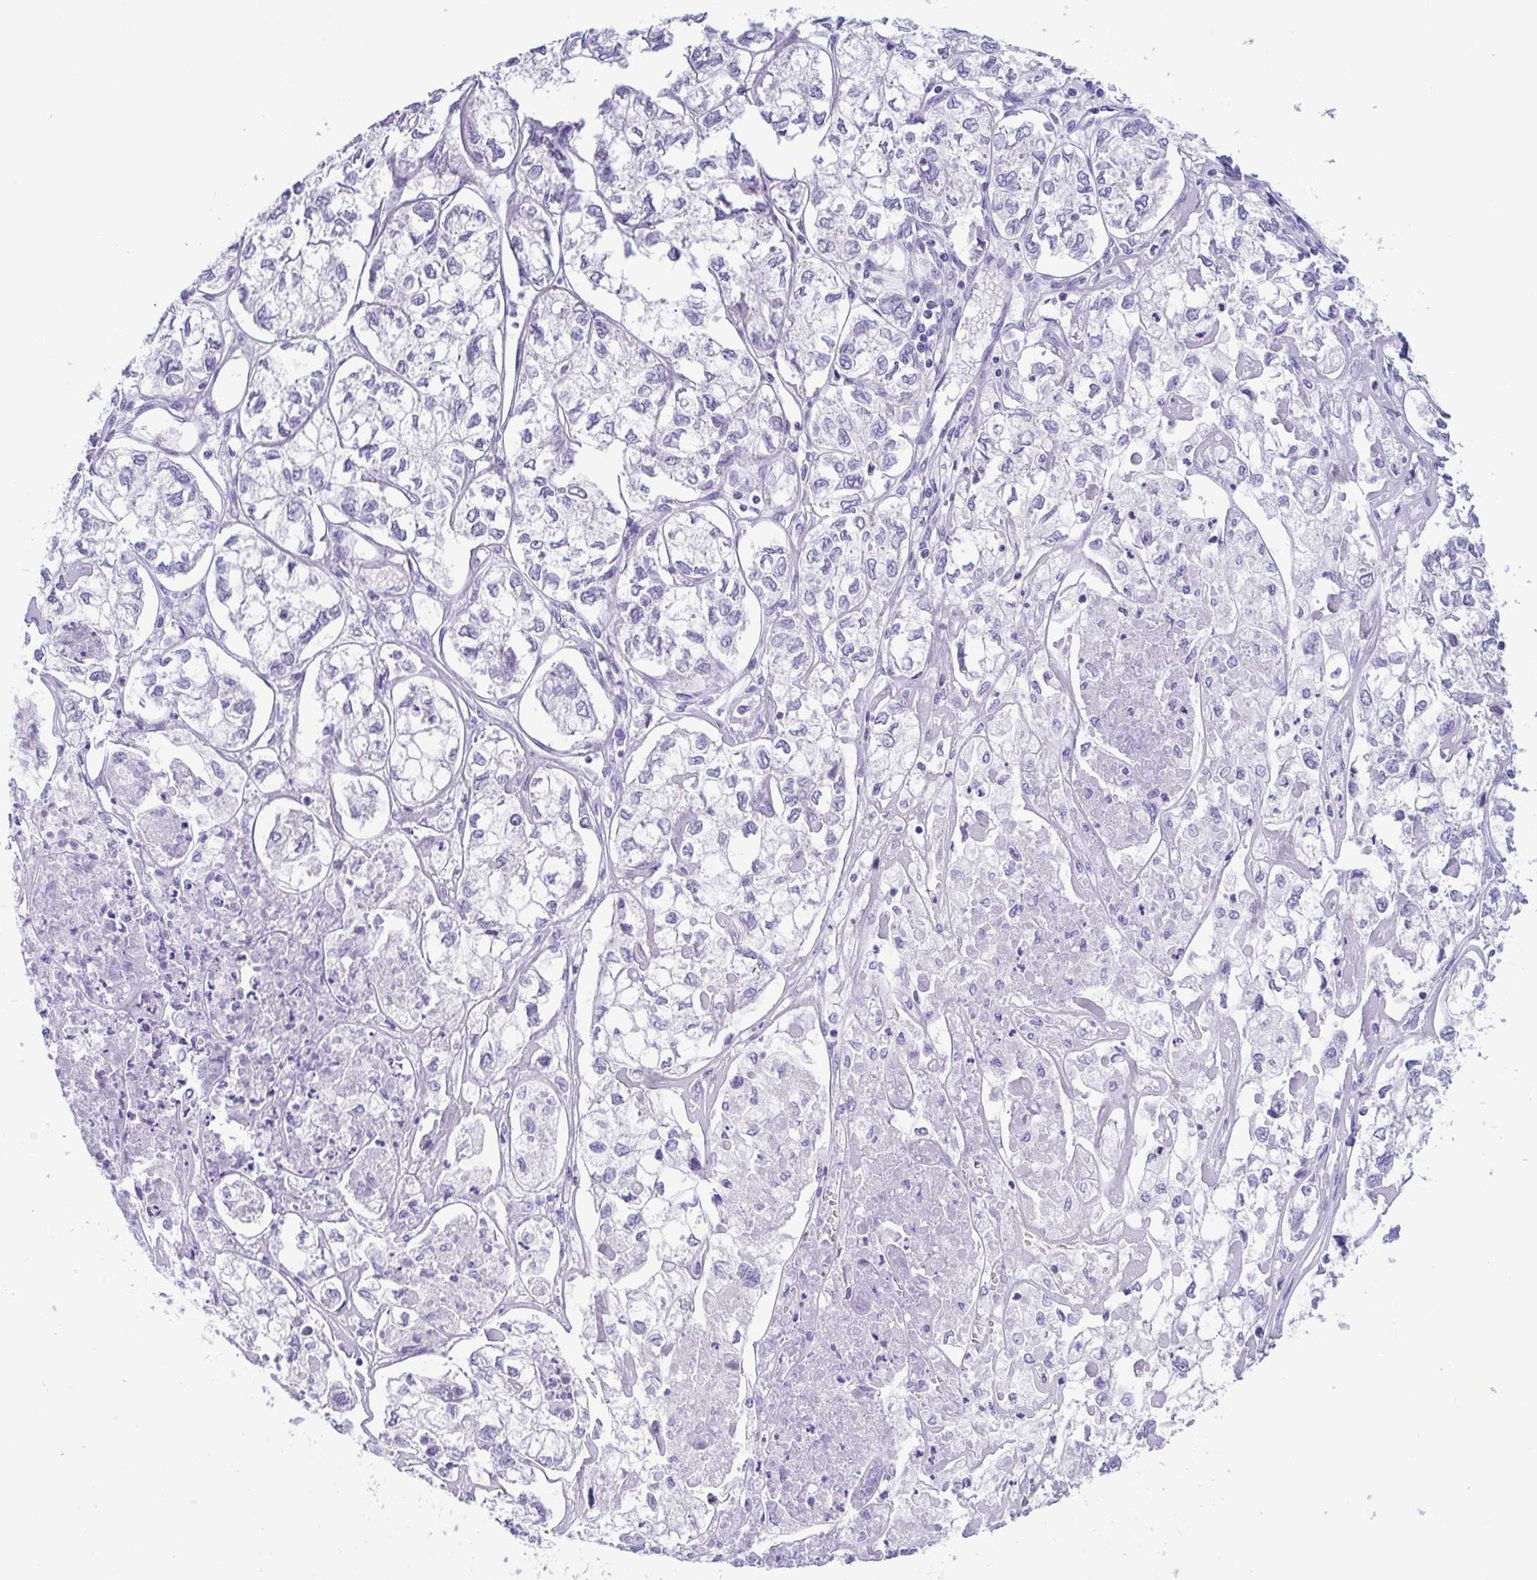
{"staining": {"intensity": "negative", "quantity": "none", "location": "none"}, "tissue": "ovarian cancer", "cell_type": "Tumor cells", "image_type": "cancer", "snomed": [{"axis": "morphology", "description": "Carcinoma, endometroid"}, {"axis": "topography", "description": "Ovary"}], "caption": "Human ovarian endometroid carcinoma stained for a protein using immunohistochemistry (IHC) displays no staining in tumor cells.", "gene": "MYL7", "patient": {"sex": "female", "age": 64}}